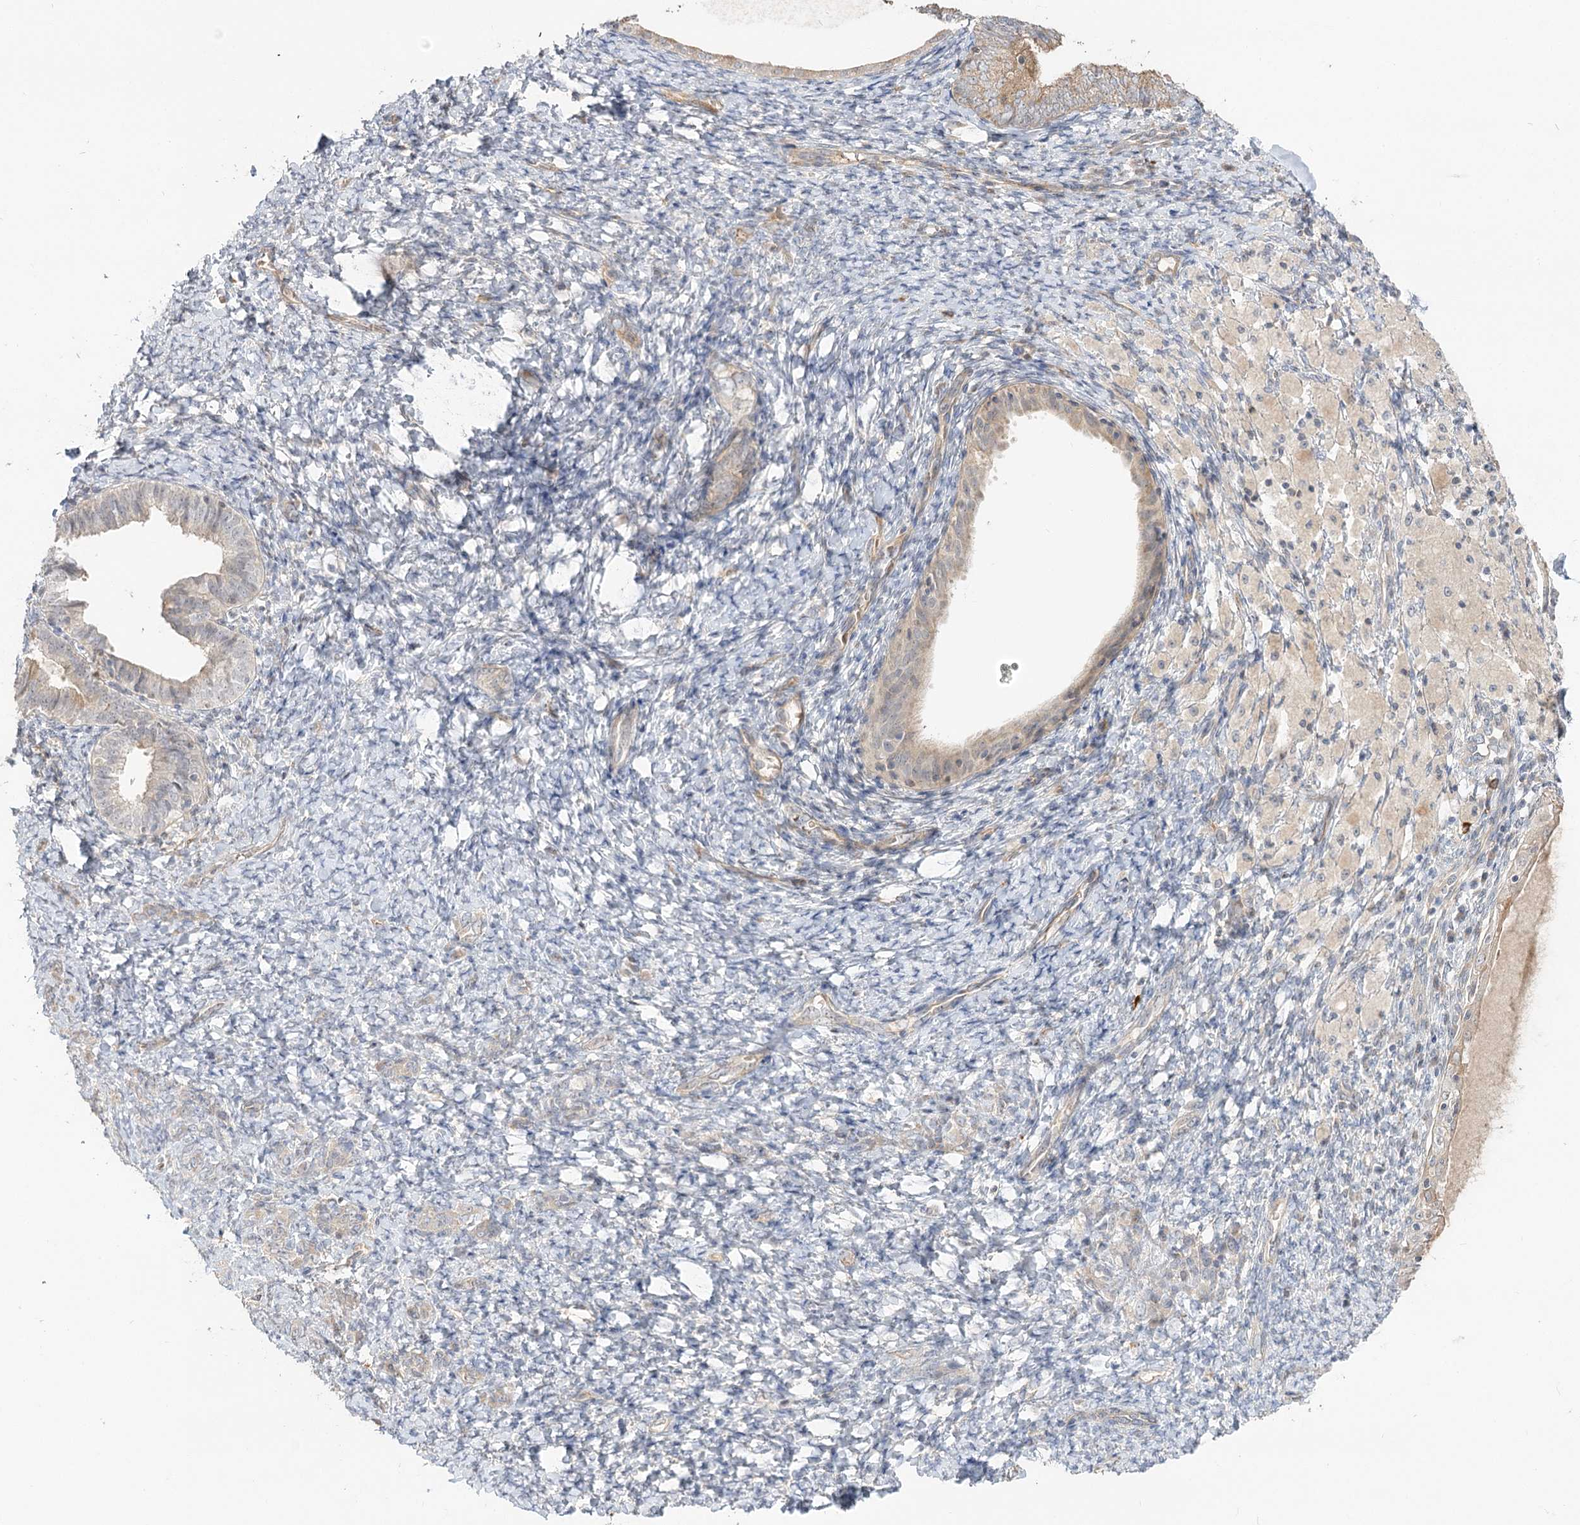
{"staining": {"intensity": "weak", "quantity": "<25%", "location": "cytoplasmic/membranous"}, "tissue": "endometrium", "cell_type": "Cells in endometrial stroma", "image_type": "normal", "snomed": [{"axis": "morphology", "description": "Normal tissue, NOS"}, {"axis": "topography", "description": "Endometrium"}], "caption": "This is a histopathology image of immunohistochemistry staining of normal endometrium, which shows no positivity in cells in endometrial stroma.", "gene": "GUCY2C", "patient": {"sex": "female", "age": 72}}